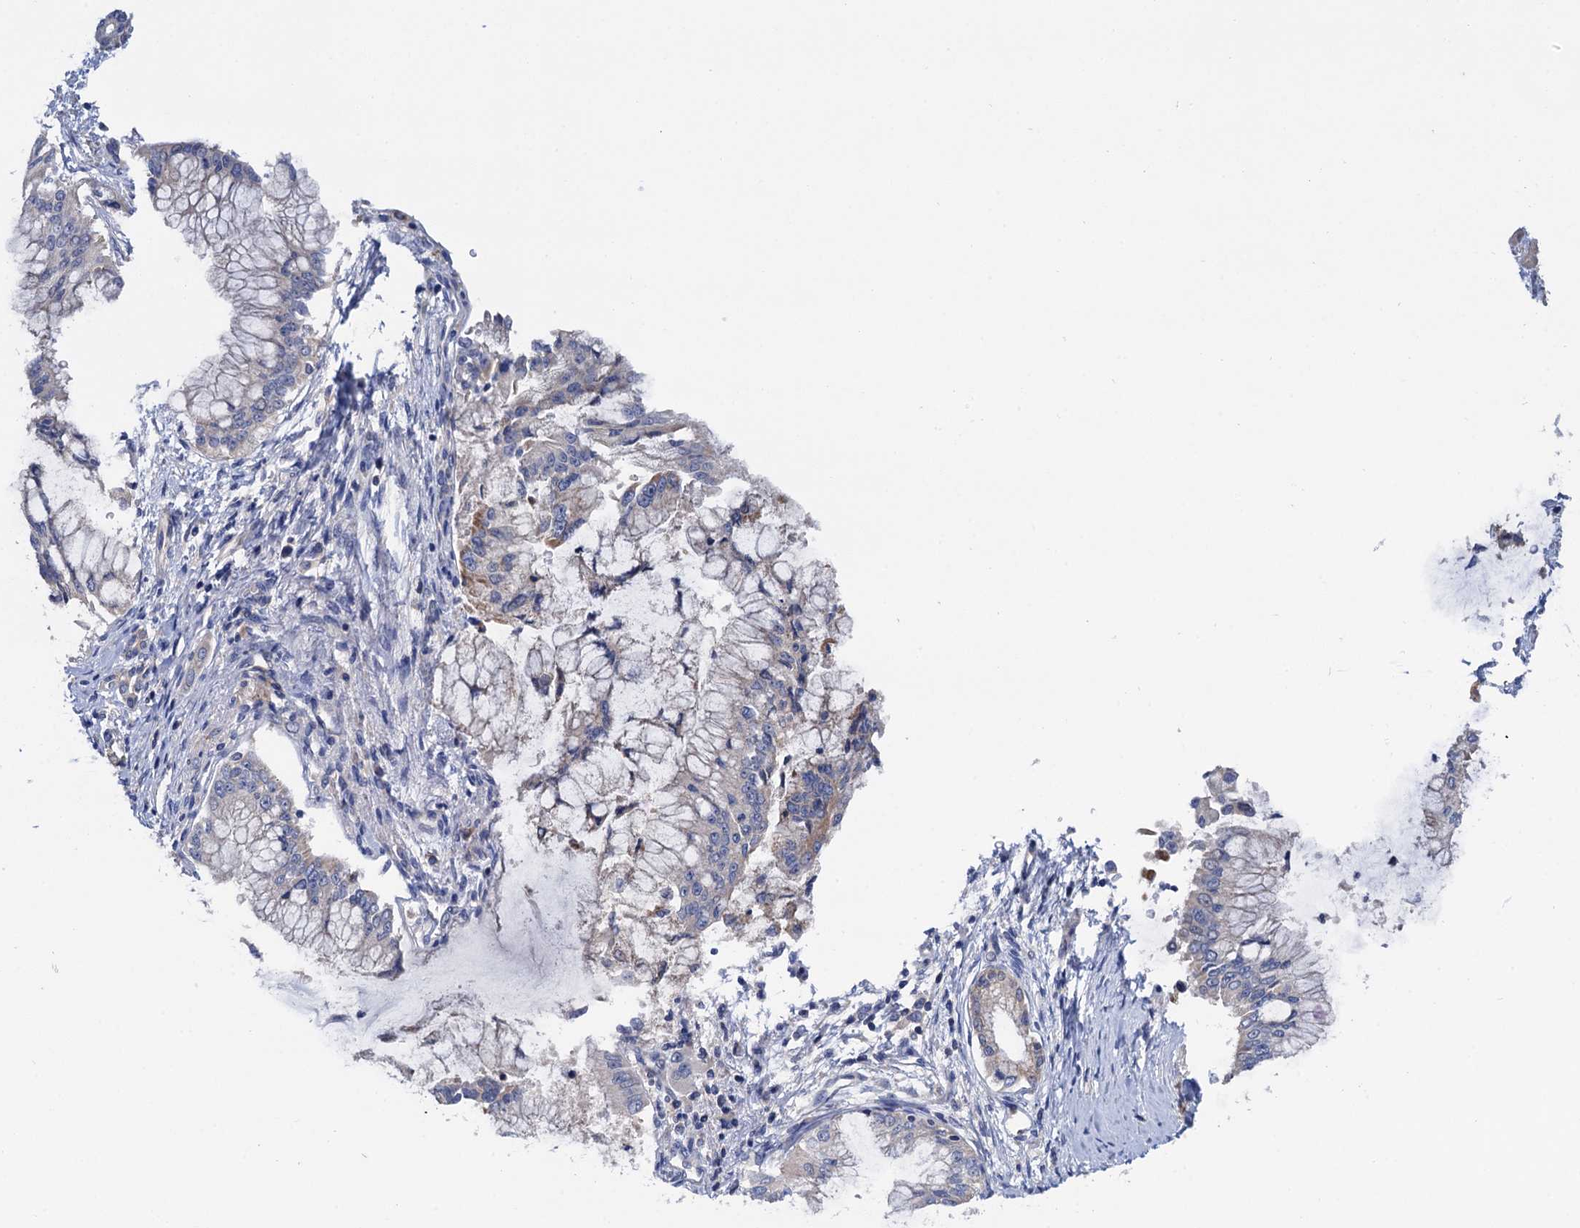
{"staining": {"intensity": "weak", "quantity": "<25%", "location": "cytoplasmic/membranous"}, "tissue": "pancreatic cancer", "cell_type": "Tumor cells", "image_type": "cancer", "snomed": [{"axis": "morphology", "description": "Adenocarcinoma, NOS"}, {"axis": "topography", "description": "Pancreas"}], "caption": "Tumor cells show no significant protein staining in pancreatic cancer. (IHC, brightfield microscopy, high magnification).", "gene": "MRPL48", "patient": {"sex": "male", "age": 46}}